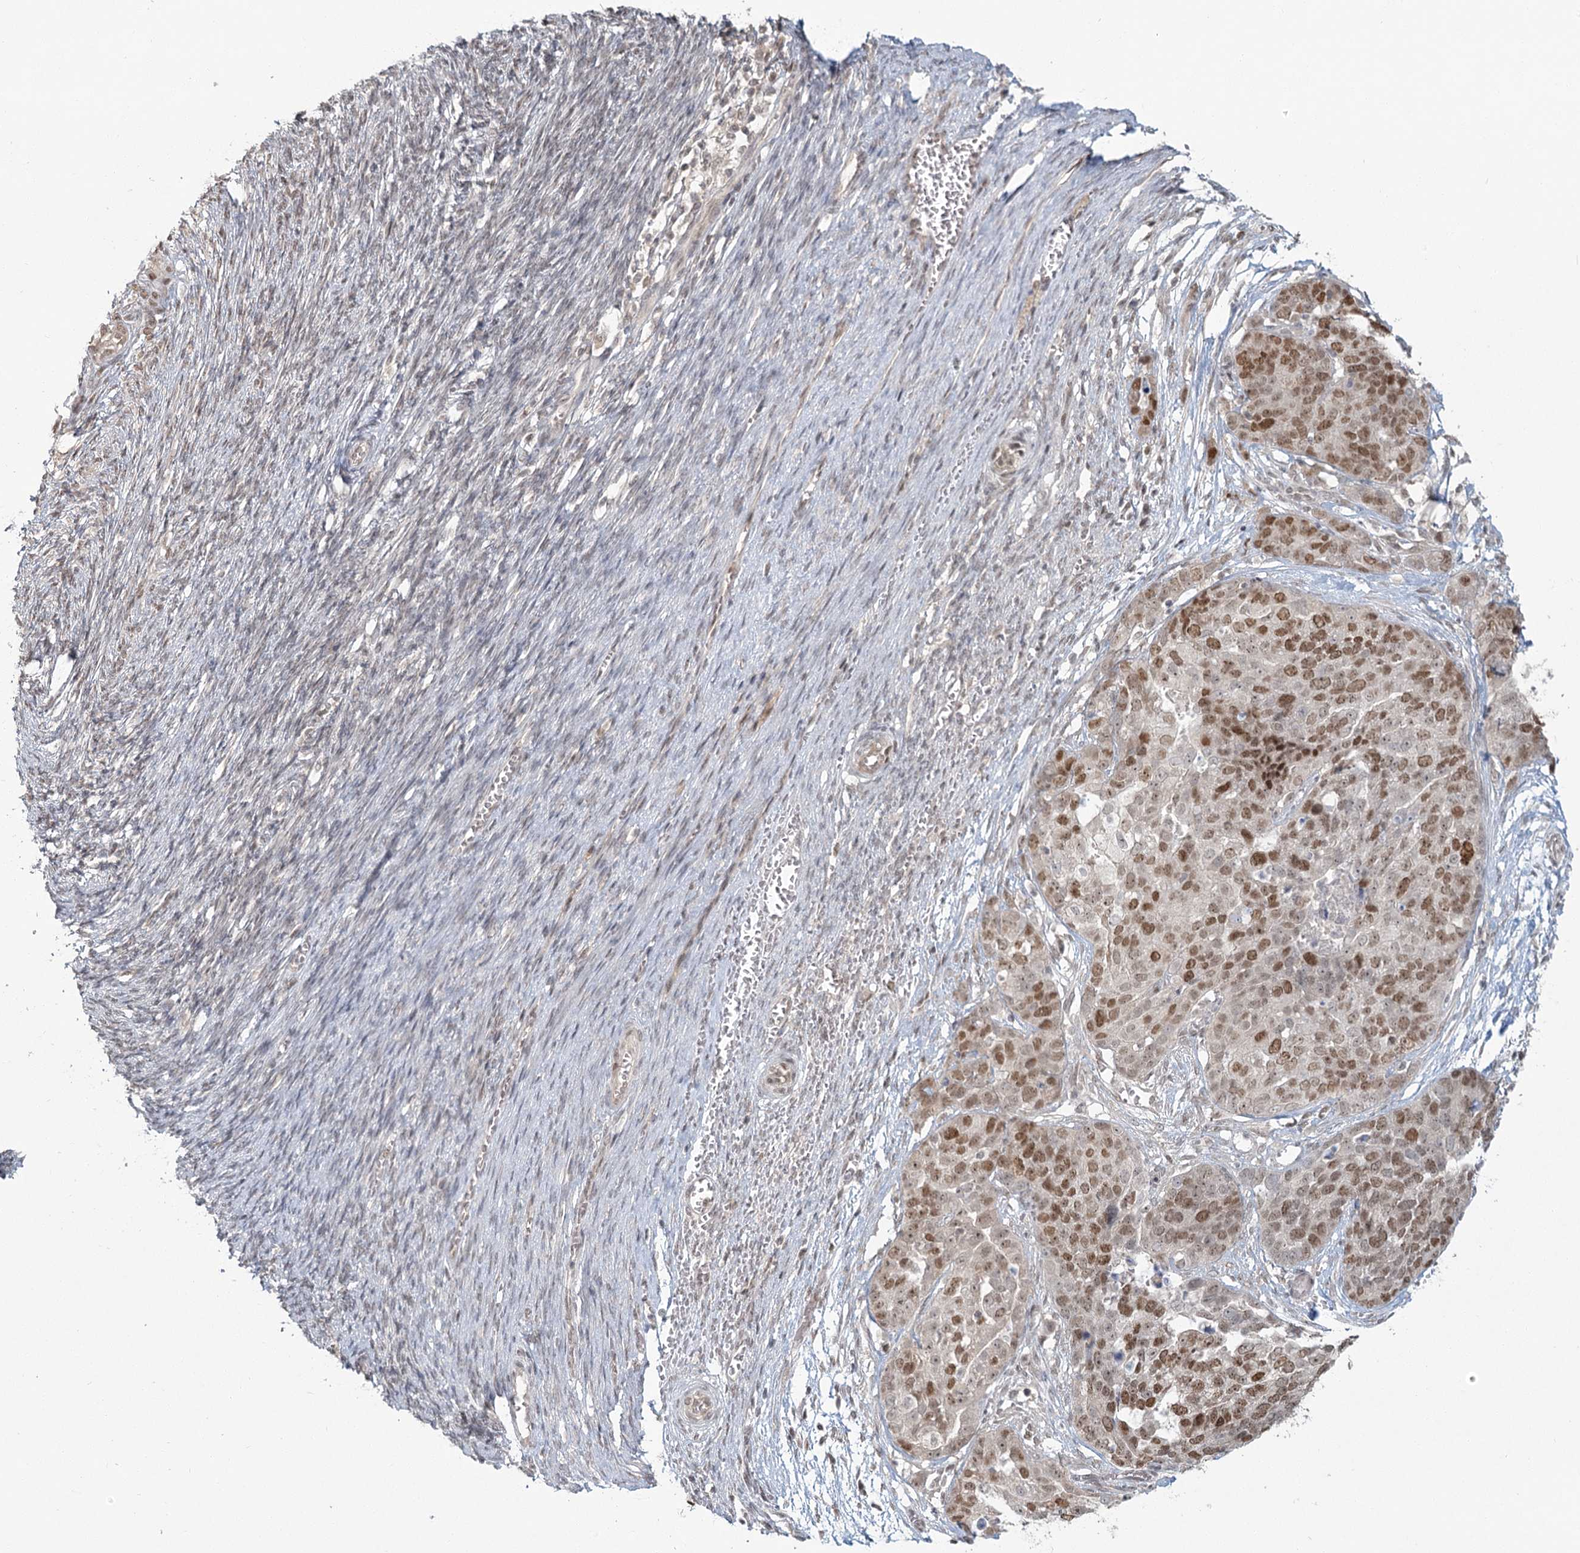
{"staining": {"intensity": "moderate", "quantity": ">75%", "location": "nuclear"}, "tissue": "ovarian cancer", "cell_type": "Tumor cells", "image_type": "cancer", "snomed": [{"axis": "morphology", "description": "Cystadenocarcinoma, serous, NOS"}, {"axis": "topography", "description": "Ovary"}], "caption": "Protein expression analysis of ovarian cancer (serous cystadenocarcinoma) exhibits moderate nuclear staining in approximately >75% of tumor cells. (DAB (3,3'-diaminobenzidine) = brown stain, brightfield microscopy at high magnification).", "gene": "R3HCC1L", "patient": {"sex": "female", "age": 44}}